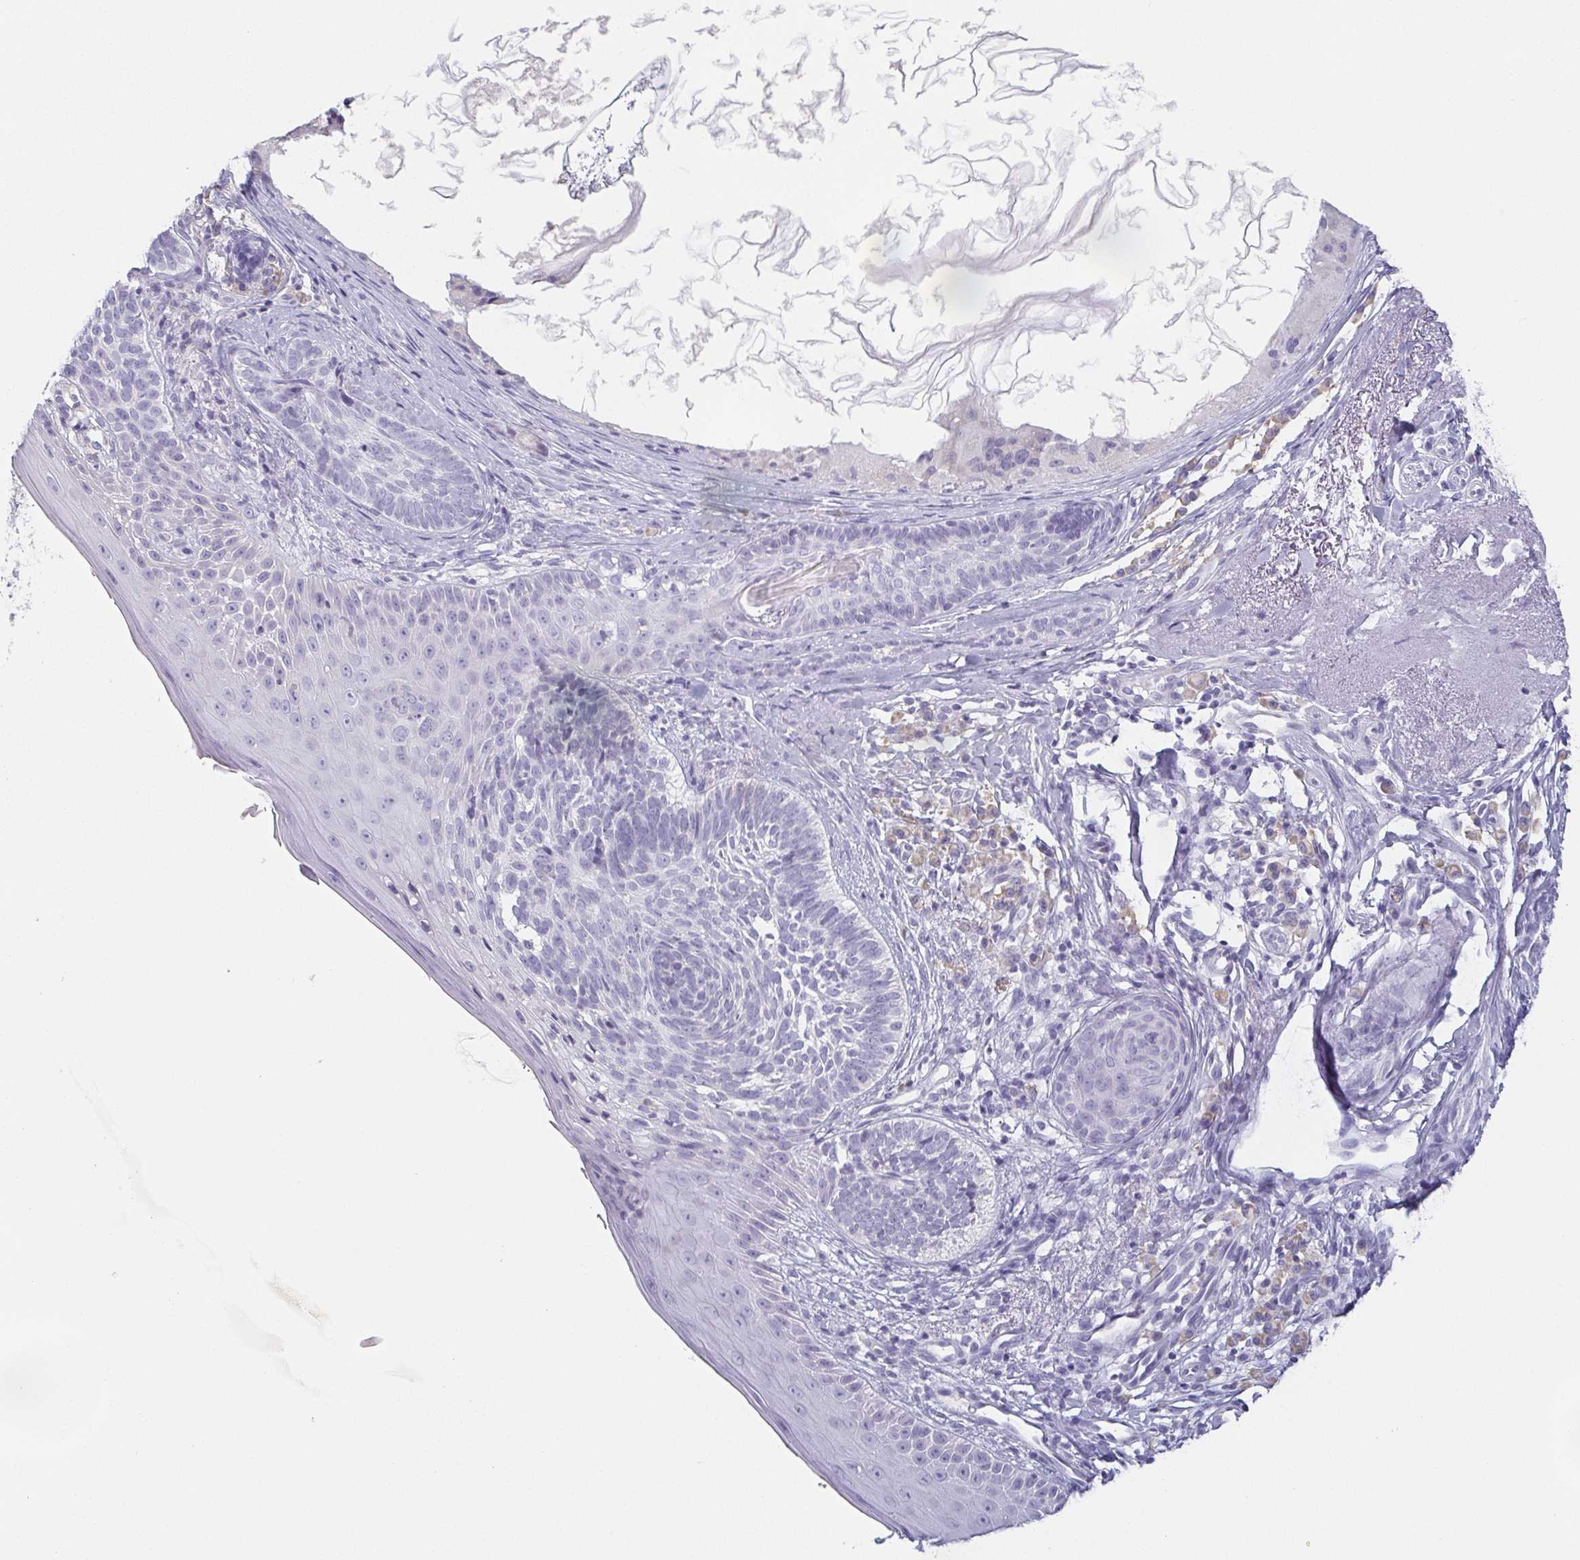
{"staining": {"intensity": "negative", "quantity": "none", "location": "none"}, "tissue": "skin cancer", "cell_type": "Tumor cells", "image_type": "cancer", "snomed": [{"axis": "morphology", "description": "Basal cell carcinoma"}, {"axis": "topography", "description": "Skin"}], "caption": "An immunohistochemistry photomicrograph of skin cancer (basal cell carcinoma) is shown. There is no staining in tumor cells of skin cancer (basal cell carcinoma).", "gene": "PRR27", "patient": {"sex": "female", "age": 74}}